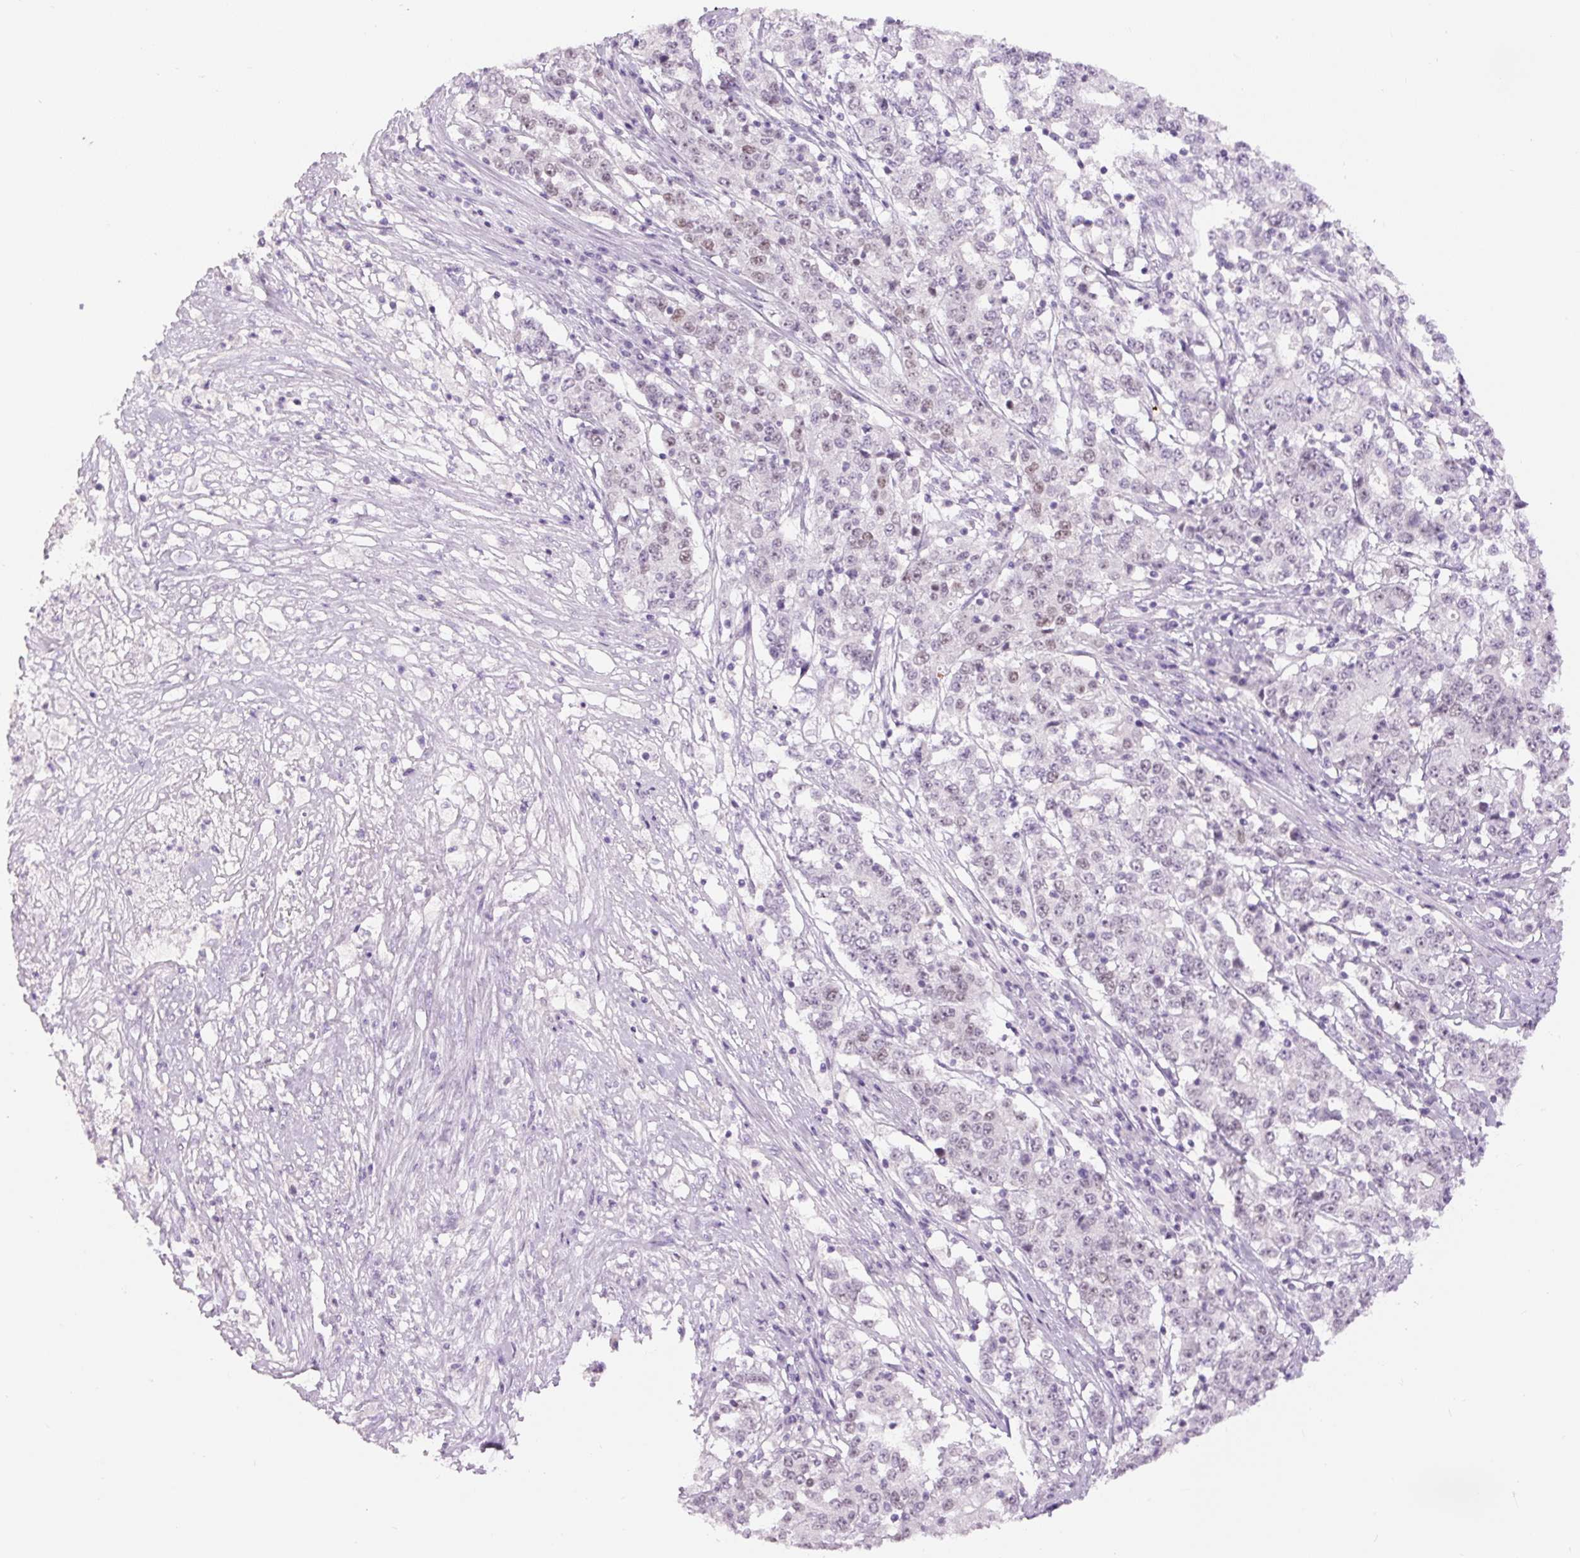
{"staining": {"intensity": "weak", "quantity": "25%-75%", "location": "nuclear"}, "tissue": "stomach cancer", "cell_type": "Tumor cells", "image_type": "cancer", "snomed": [{"axis": "morphology", "description": "Adenocarcinoma, NOS"}, {"axis": "topography", "description": "Stomach"}], "caption": "Protein staining shows weak nuclear positivity in approximately 25%-75% of tumor cells in stomach cancer.", "gene": "SIX1", "patient": {"sex": "male", "age": 59}}